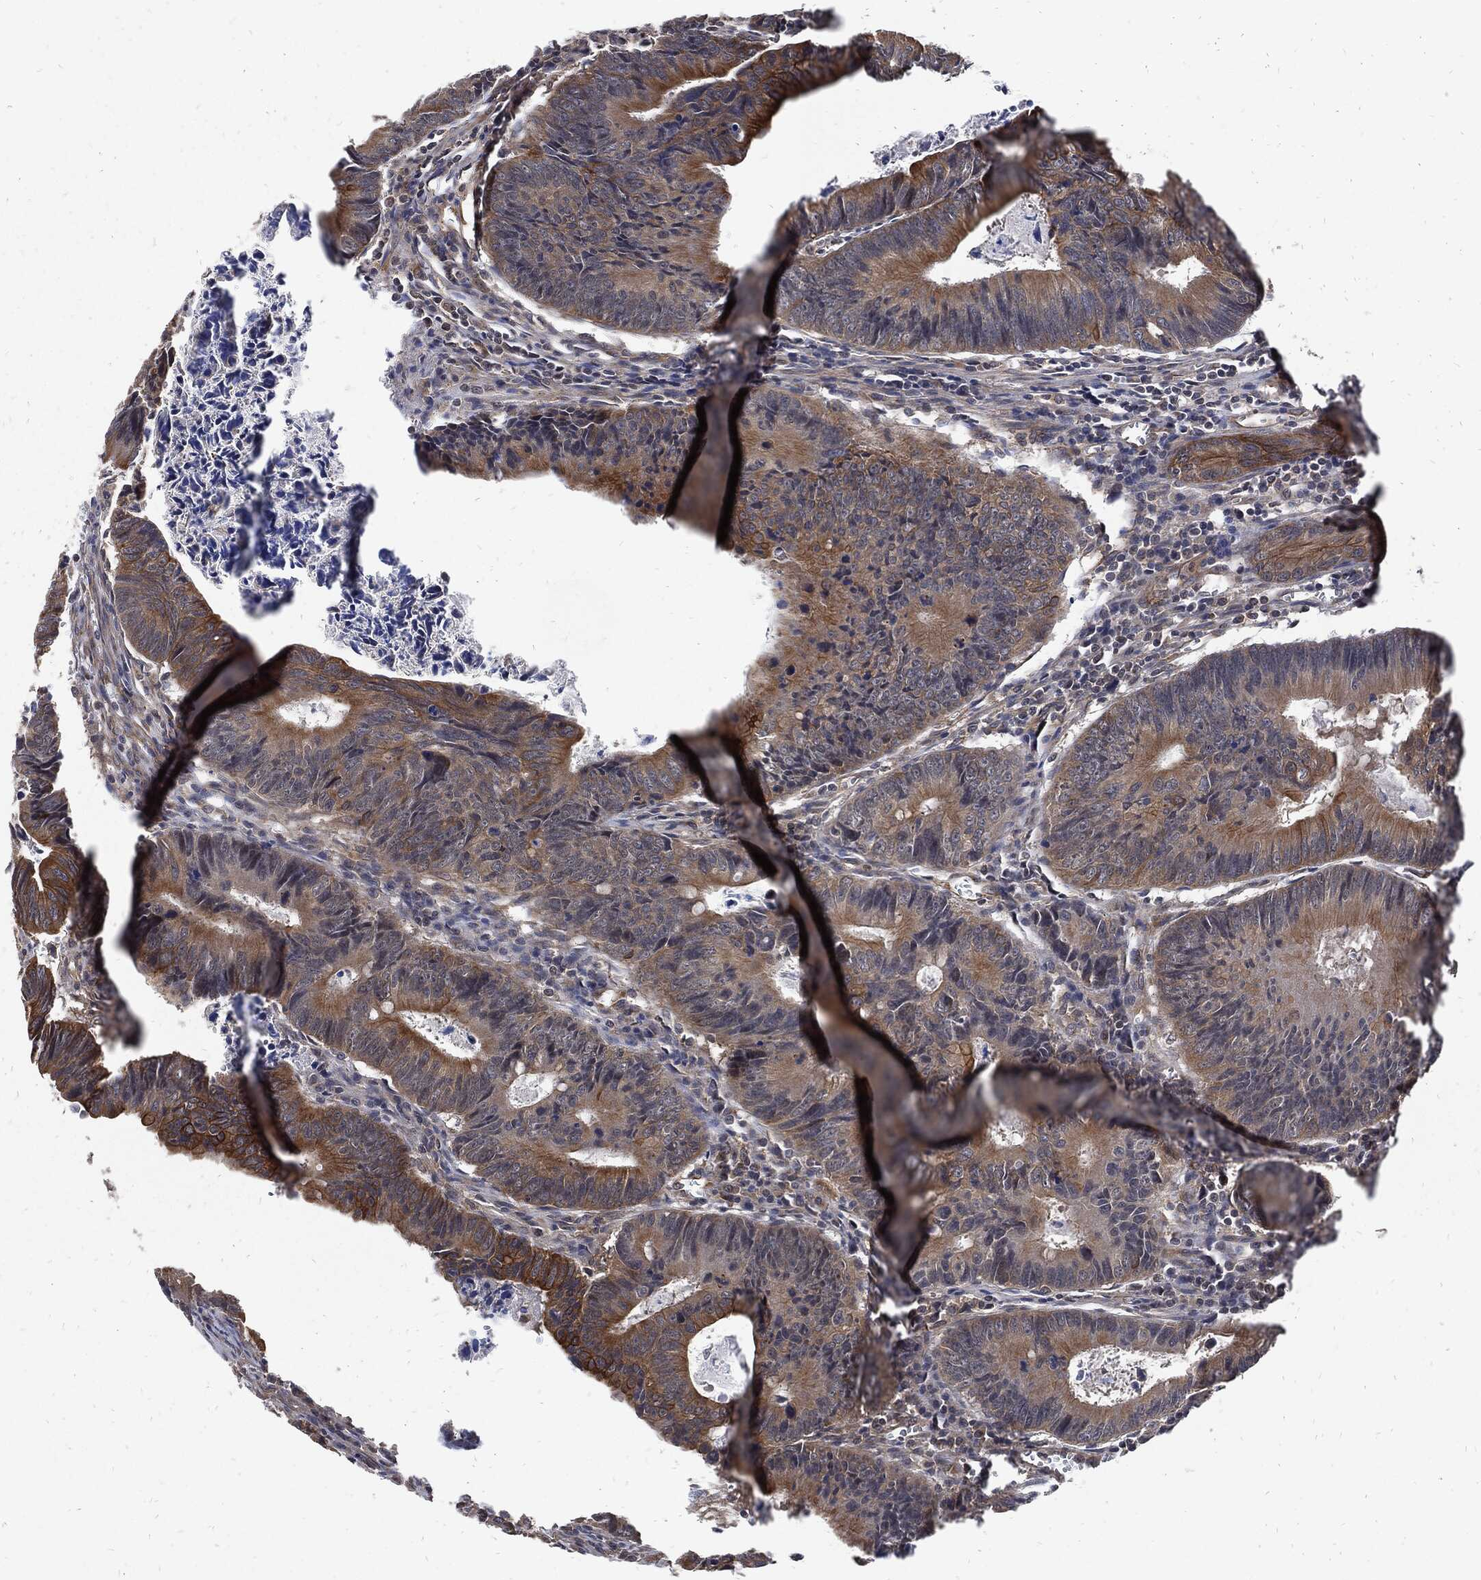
{"staining": {"intensity": "moderate", "quantity": "25%-75%", "location": "cytoplasmic/membranous"}, "tissue": "colorectal cancer", "cell_type": "Tumor cells", "image_type": "cancer", "snomed": [{"axis": "morphology", "description": "Adenocarcinoma, NOS"}, {"axis": "topography", "description": "Colon"}], "caption": "This is a micrograph of IHC staining of adenocarcinoma (colorectal), which shows moderate expression in the cytoplasmic/membranous of tumor cells.", "gene": "DCTN1", "patient": {"sex": "female", "age": 87}}